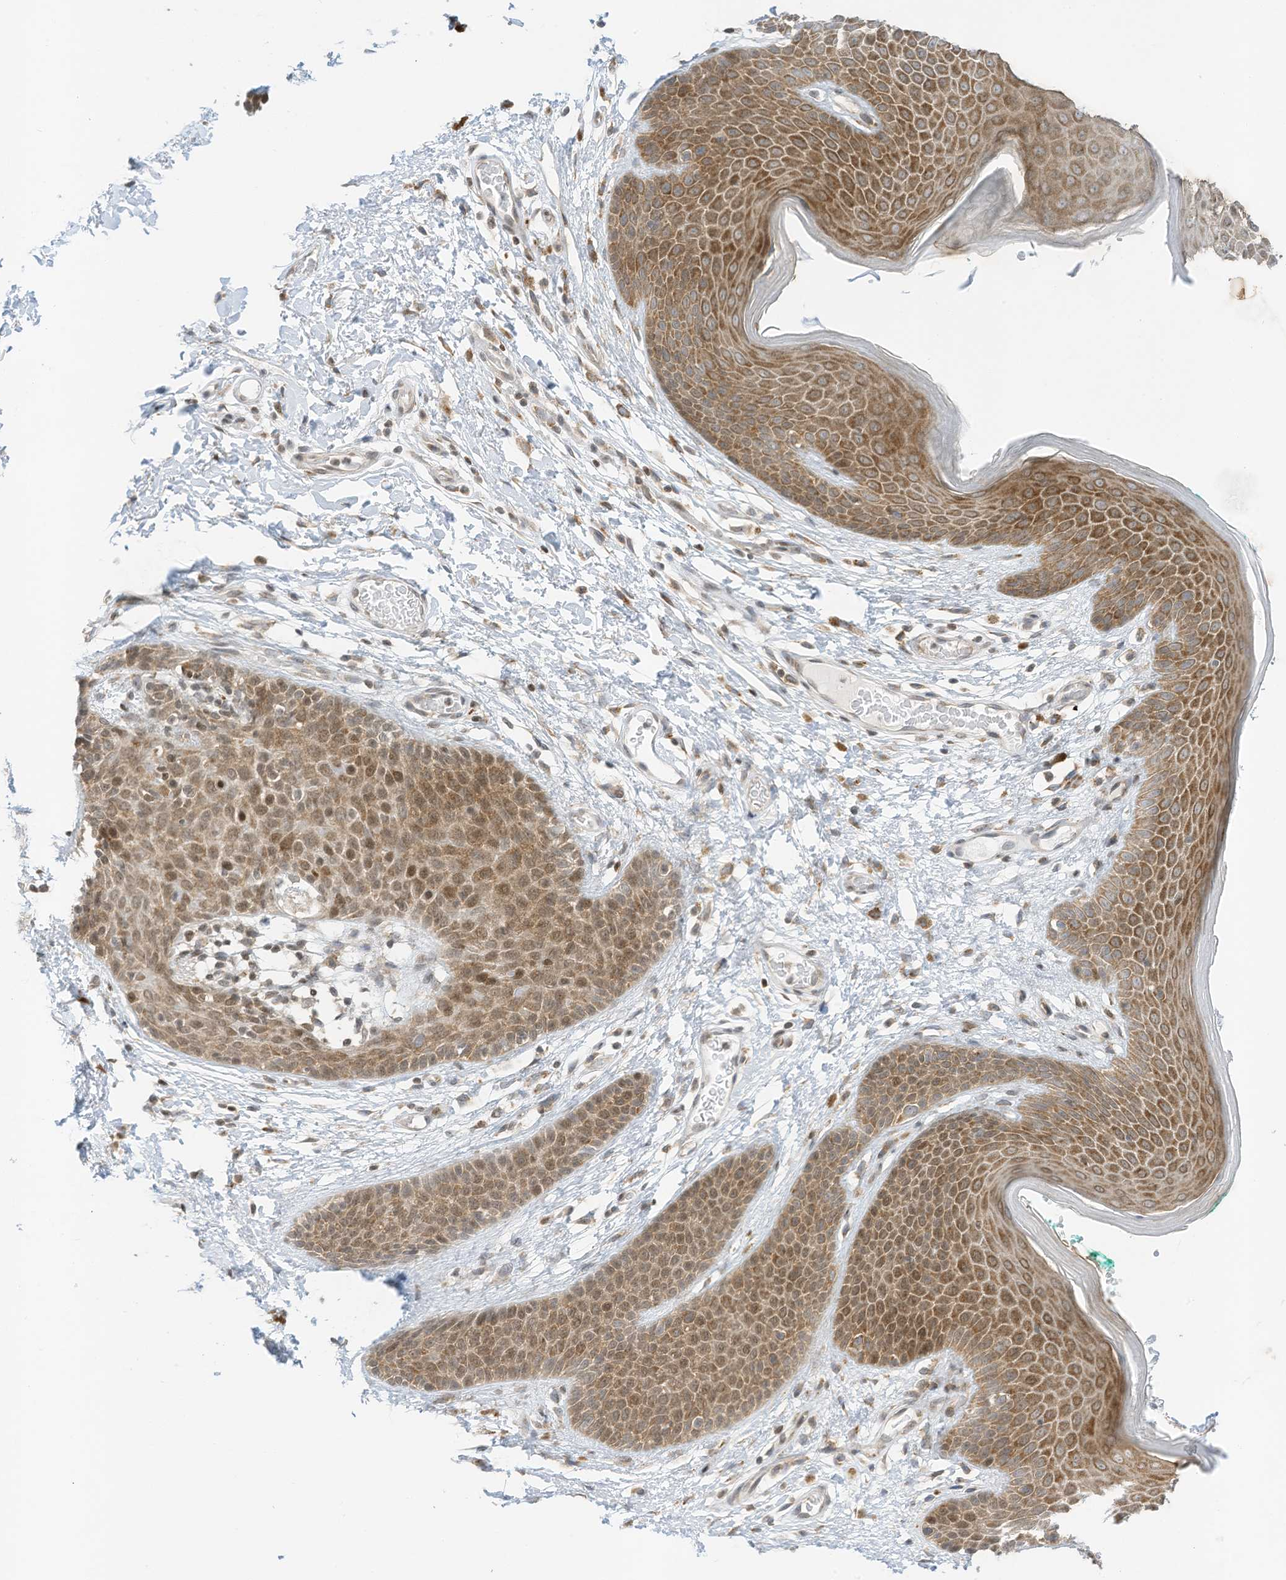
{"staining": {"intensity": "strong", "quantity": ">75%", "location": "cytoplasmic/membranous,nuclear"}, "tissue": "skin", "cell_type": "Epidermal cells", "image_type": "normal", "snomed": [{"axis": "morphology", "description": "Normal tissue, NOS"}, {"axis": "topography", "description": "Anal"}], "caption": "Protein staining by immunohistochemistry displays strong cytoplasmic/membranous,nuclear expression in approximately >75% of epidermal cells in benign skin.", "gene": "EDF1", "patient": {"sex": "male", "age": 74}}